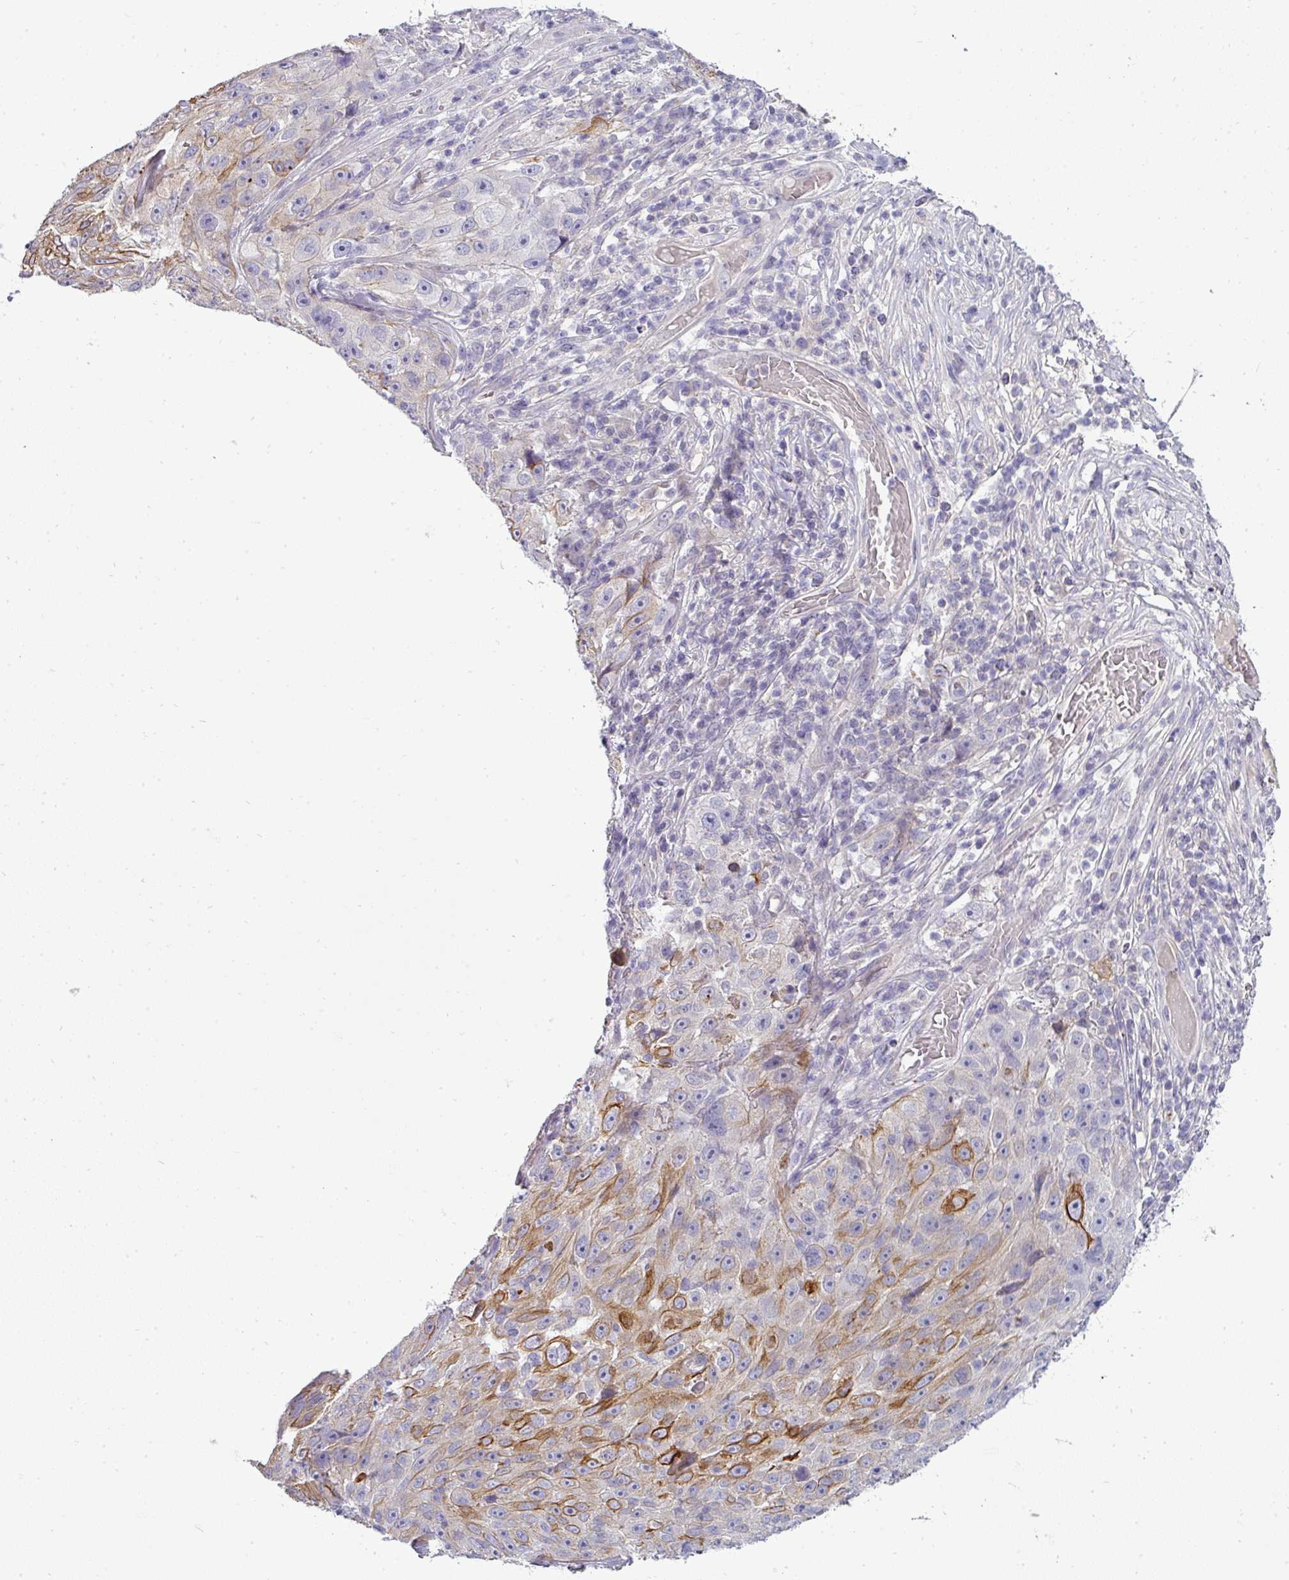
{"staining": {"intensity": "strong", "quantity": "<25%", "location": "cytoplasmic/membranous"}, "tissue": "skin cancer", "cell_type": "Tumor cells", "image_type": "cancer", "snomed": [{"axis": "morphology", "description": "Squamous cell carcinoma, NOS"}, {"axis": "topography", "description": "Skin"}], "caption": "IHC image of neoplastic tissue: human skin cancer (squamous cell carcinoma) stained using immunohistochemistry shows medium levels of strong protein expression localized specifically in the cytoplasmic/membranous of tumor cells, appearing as a cytoplasmic/membranous brown color.", "gene": "ASXL3", "patient": {"sex": "female", "age": 87}}